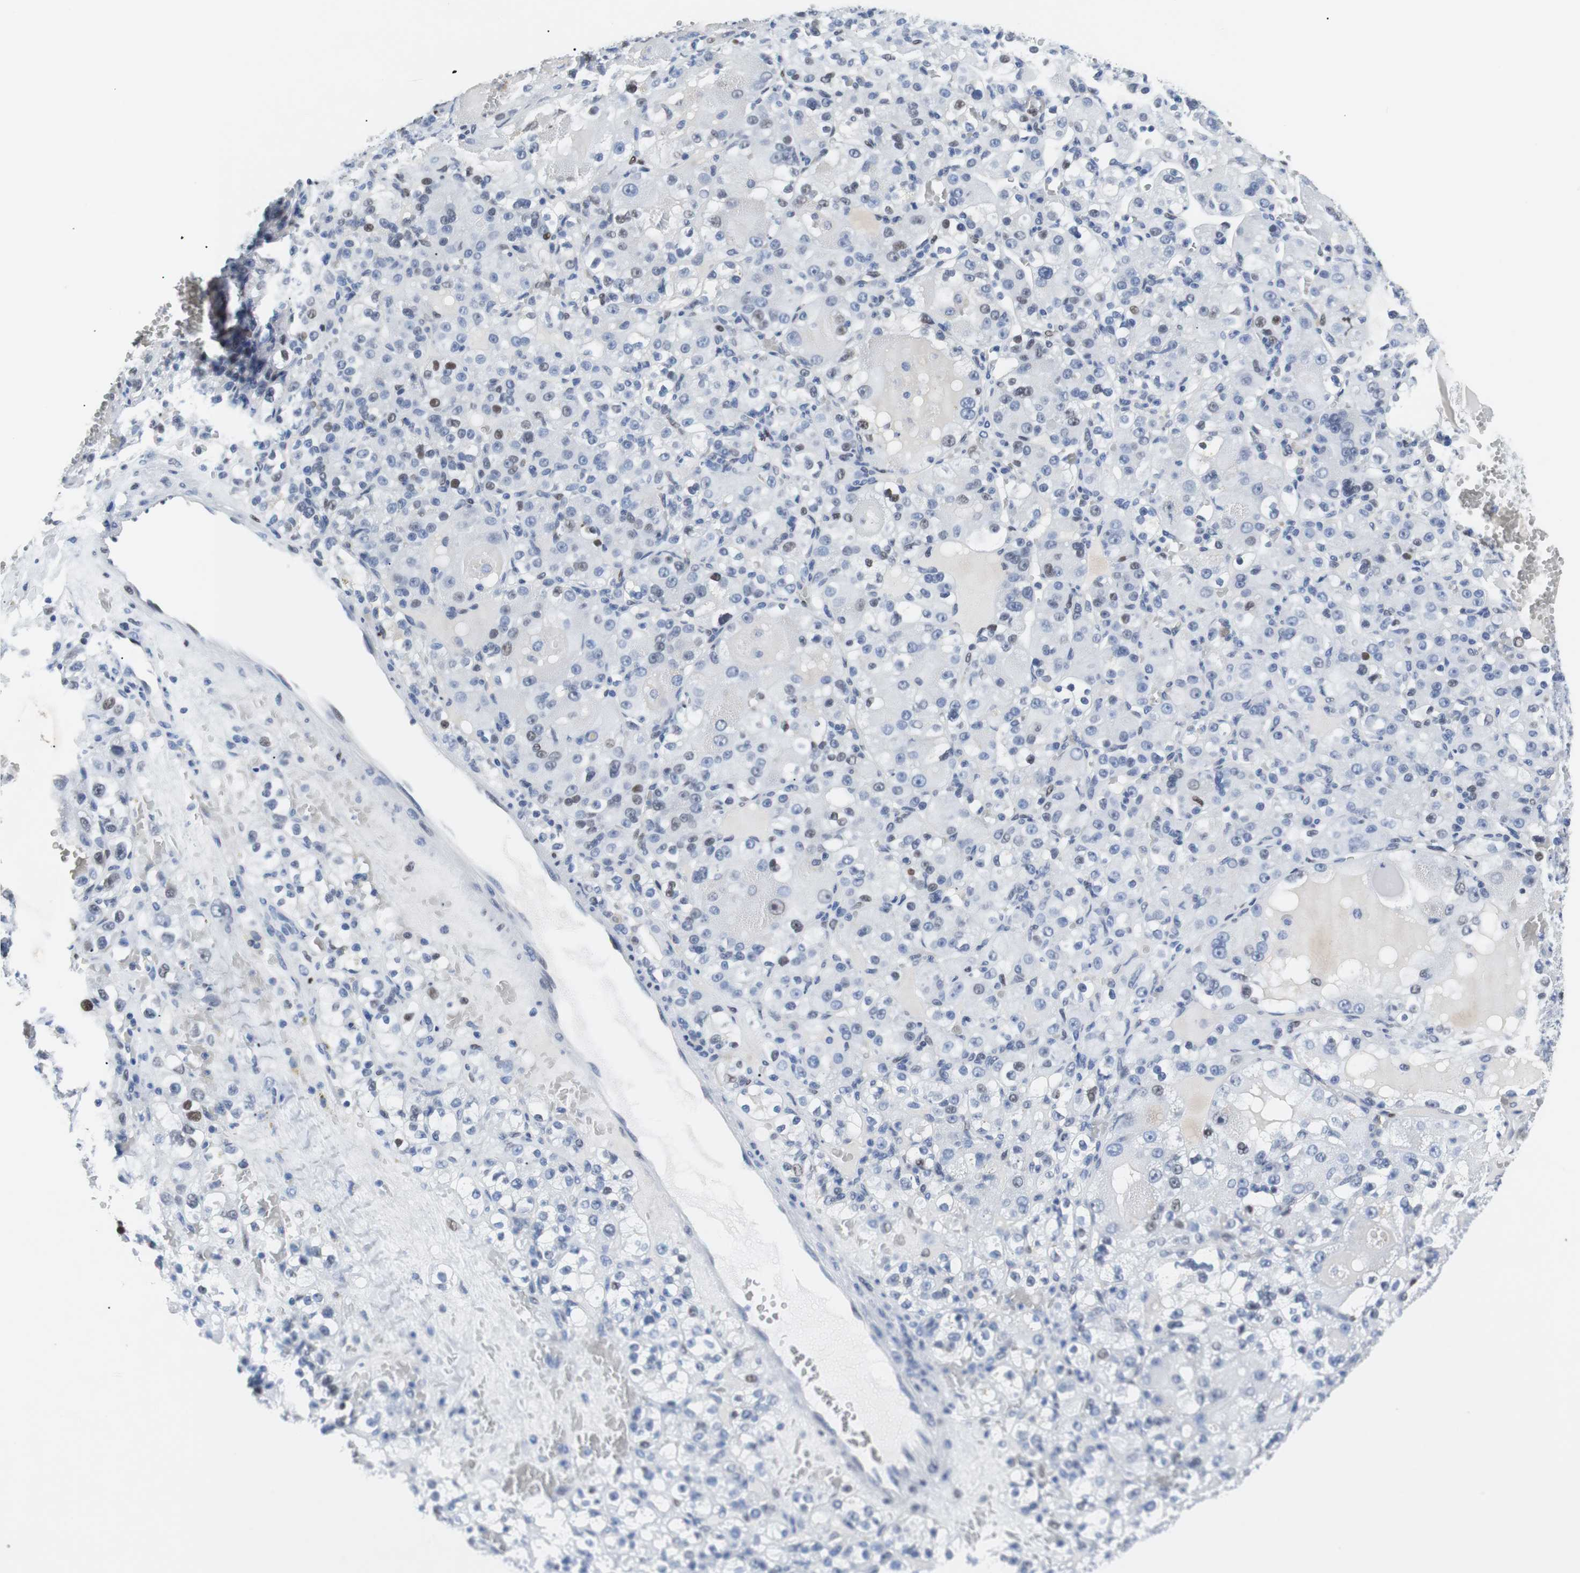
{"staining": {"intensity": "weak", "quantity": "<25%", "location": "nuclear"}, "tissue": "renal cancer", "cell_type": "Tumor cells", "image_type": "cancer", "snomed": [{"axis": "morphology", "description": "Normal tissue, NOS"}, {"axis": "morphology", "description": "Adenocarcinoma, NOS"}, {"axis": "topography", "description": "Kidney"}], "caption": "Tumor cells show no significant positivity in renal adenocarcinoma.", "gene": "JUN", "patient": {"sex": "male", "age": 61}}